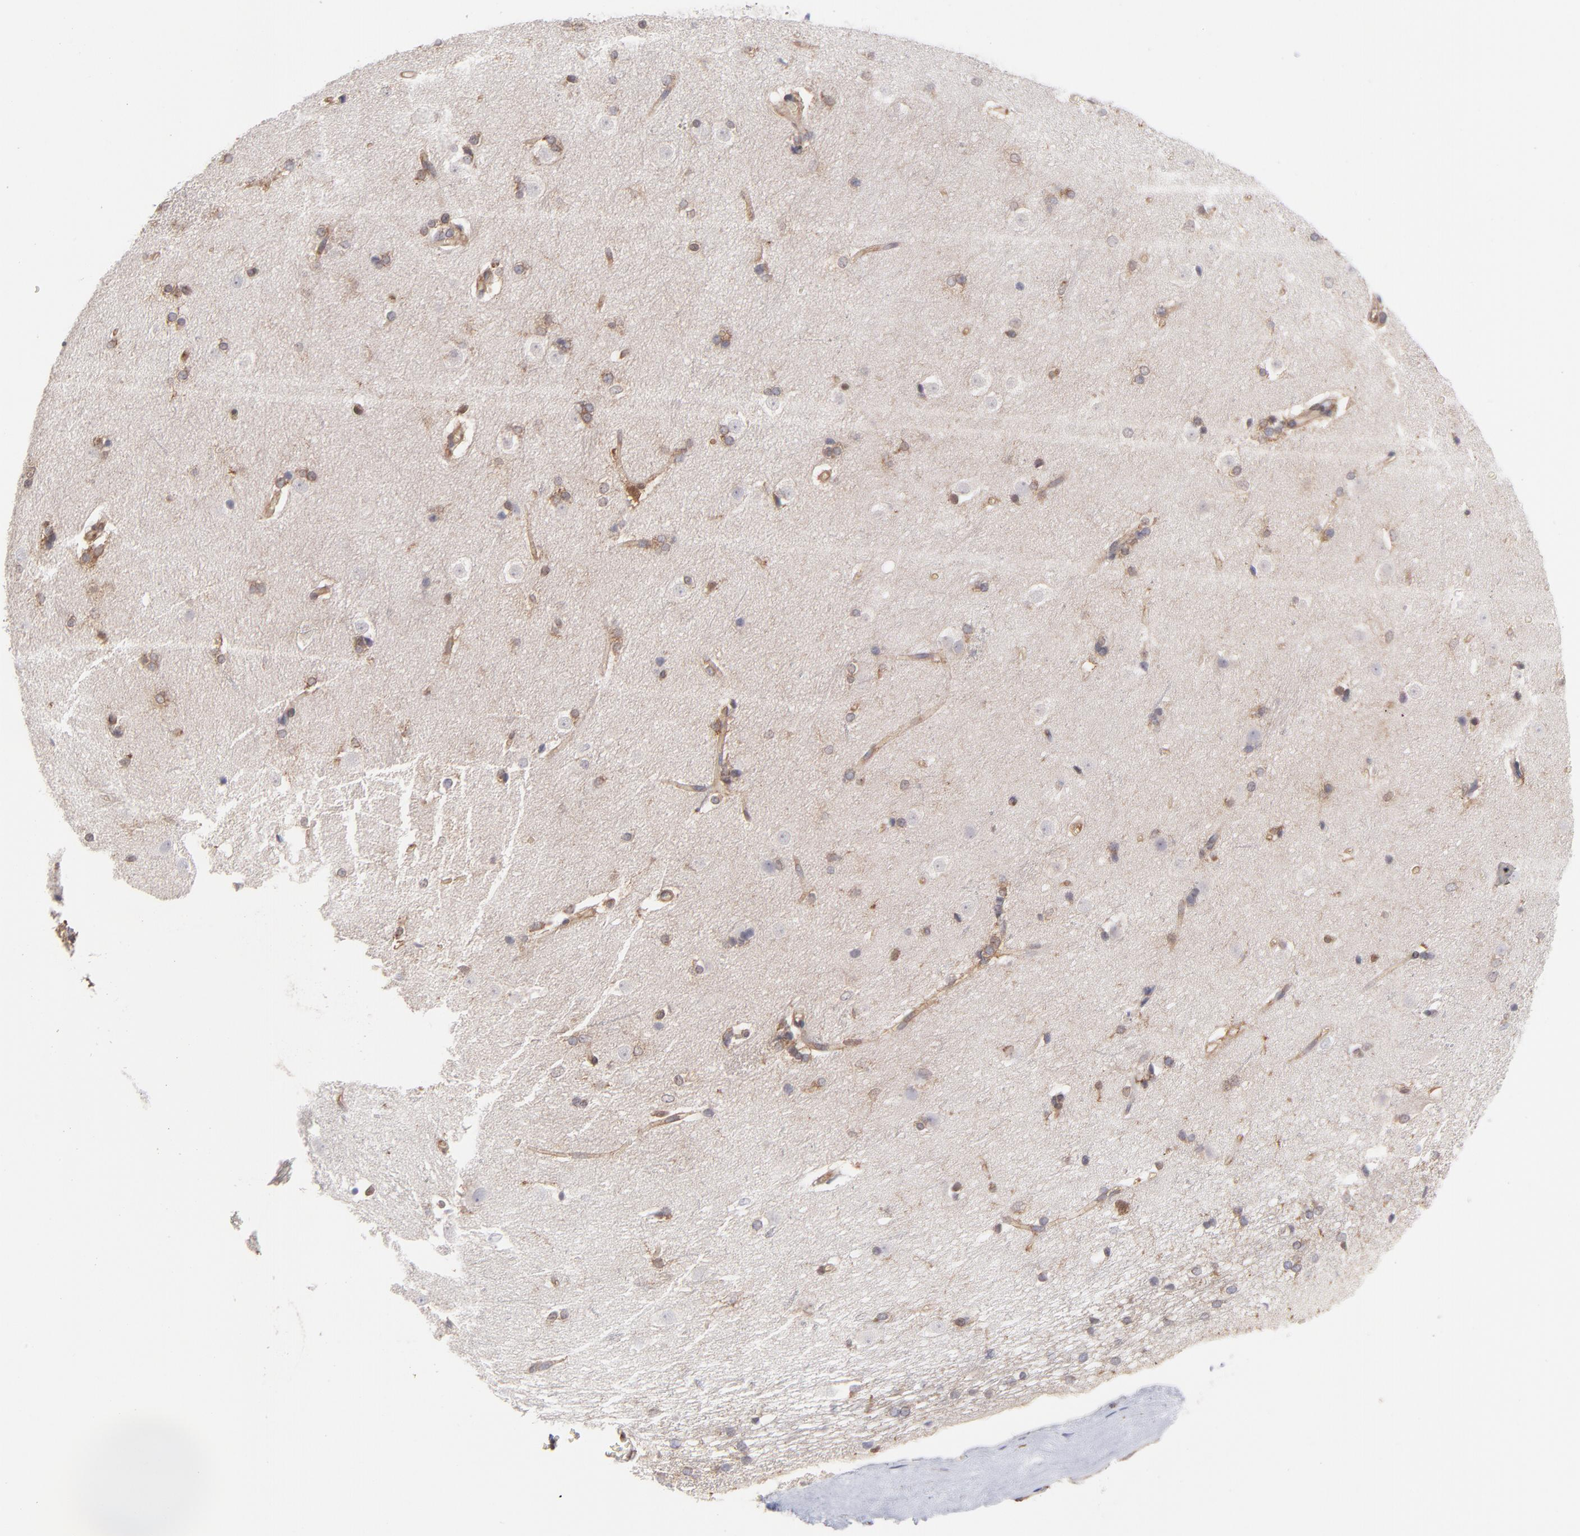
{"staining": {"intensity": "moderate", "quantity": "<25%", "location": "cytoplasmic/membranous"}, "tissue": "caudate", "cell_type": "Glial cells", "image_type": "normal", "snomed": [{"axis": "morphology", "description": "Normal tissue, NOS"}, {"axis": "topography", "description": "Lateral ventricle wall"}], "caption": "This histopathology image displays IHC staining of unremarkable caudate, with low moderate cytoplasmic/membranous staining in about <25% of glial cells.", "gene": "MAPRE1", "patient": {"sex": "female", "age": 19}}